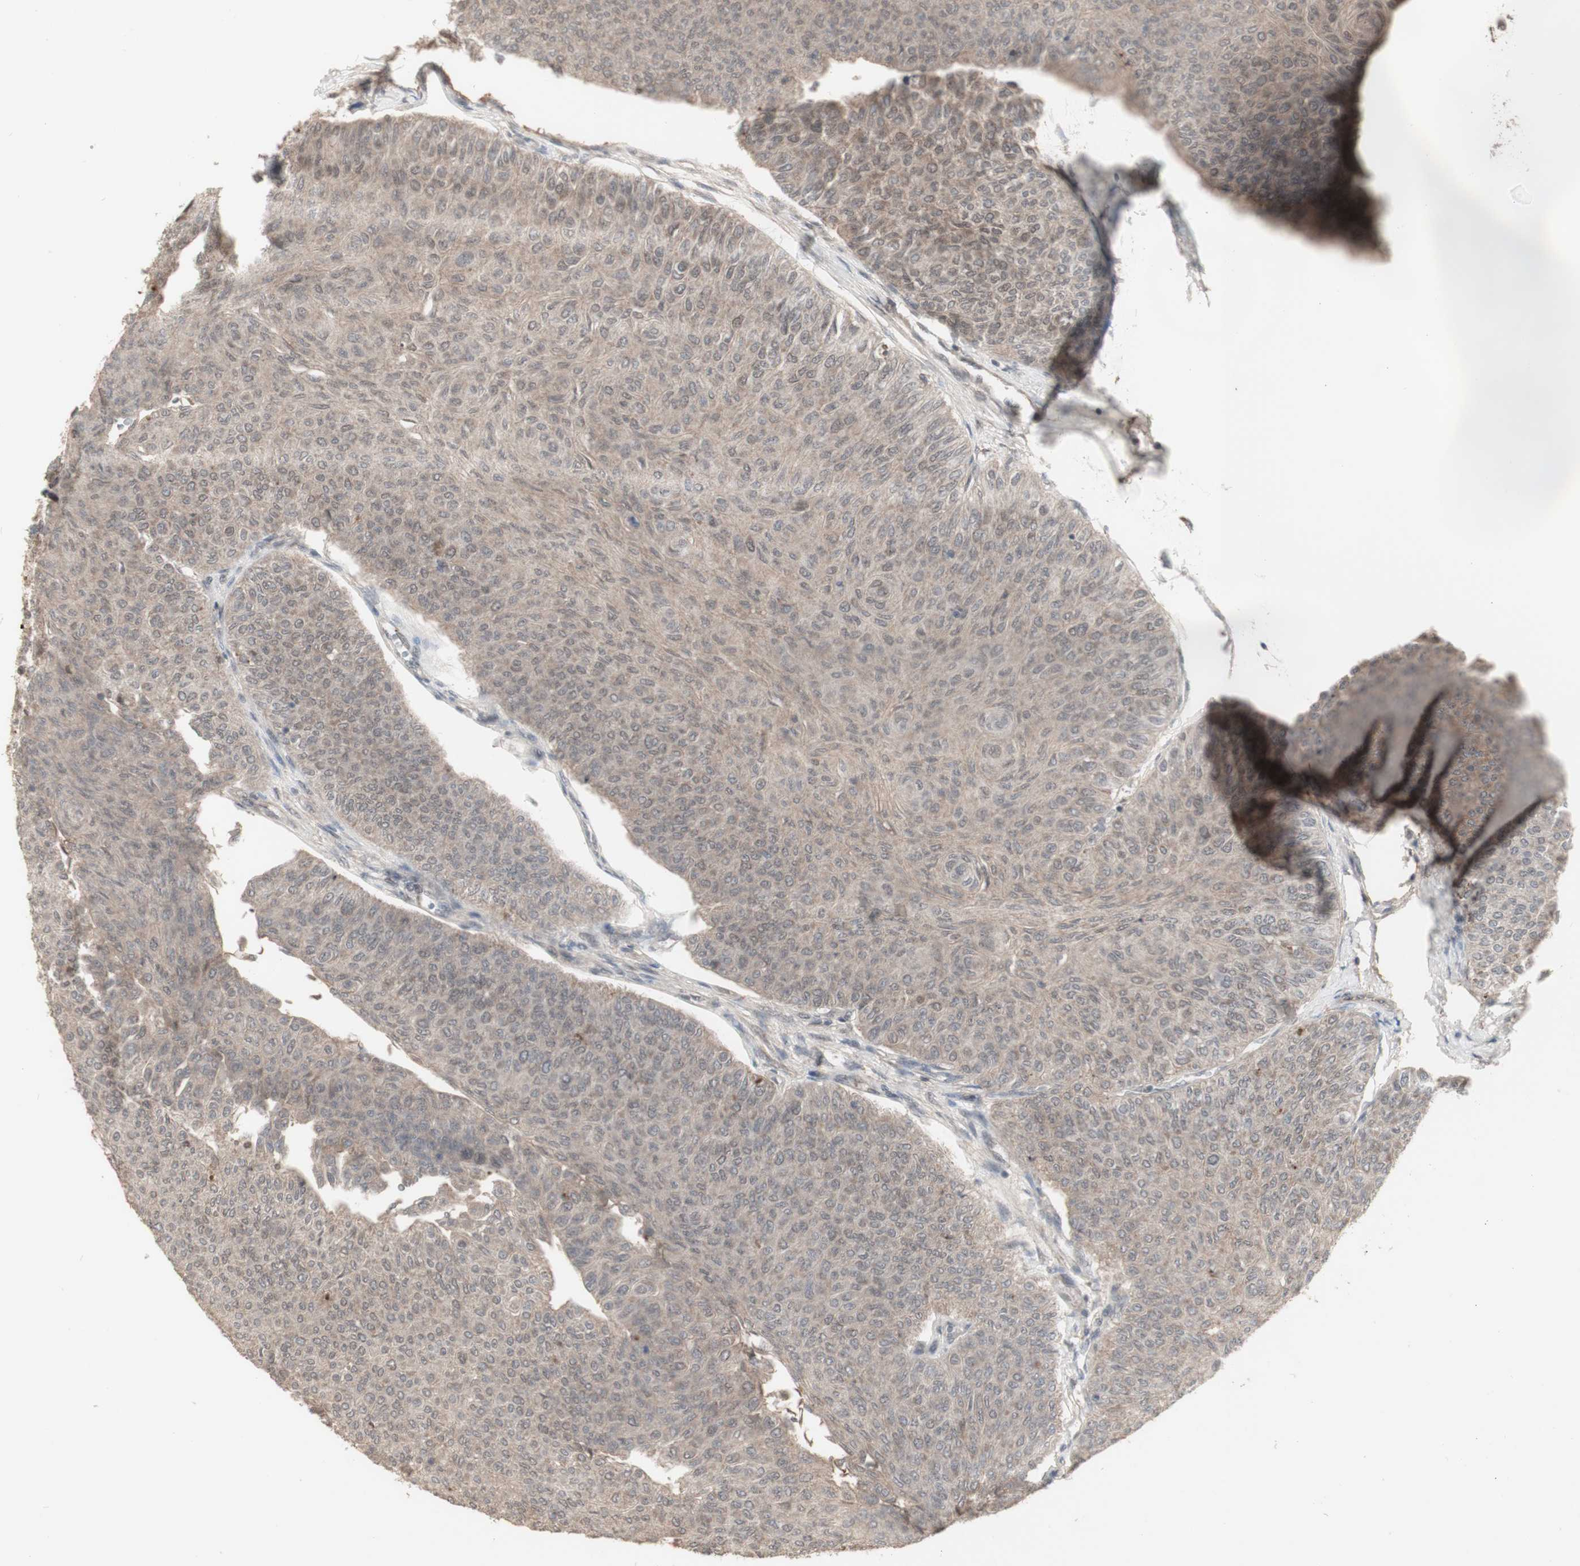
{"staining": {"intensity": "weak", "quantity": ">75%", "location": "cytoplasmic/membranous,nuclear"}, "tissue": "urothelial cancer", "cell_type": "Tumor cells", "image_type": "cancer", "snomed": [{"axis": "morphology", "description": "Urothelial carcinoma, Low grade"}, {"axis": "topography", "description": "Urinary bladder"}], "caption": "Immunohistochemistry of urothelial cancer demonstrates low levels of weak cytoplasmic/membranous and nuclear expression in about >75% of tumor cells. The staining was performed using DAB (3,3'-diaminobenzidine) to visualize the protein expression in brown, while the nuclei were stained in blue with hematoxylin (Magnification: 20x).", "gene": "ALOX12", "patient": {"sex": "male", "age": 78}}